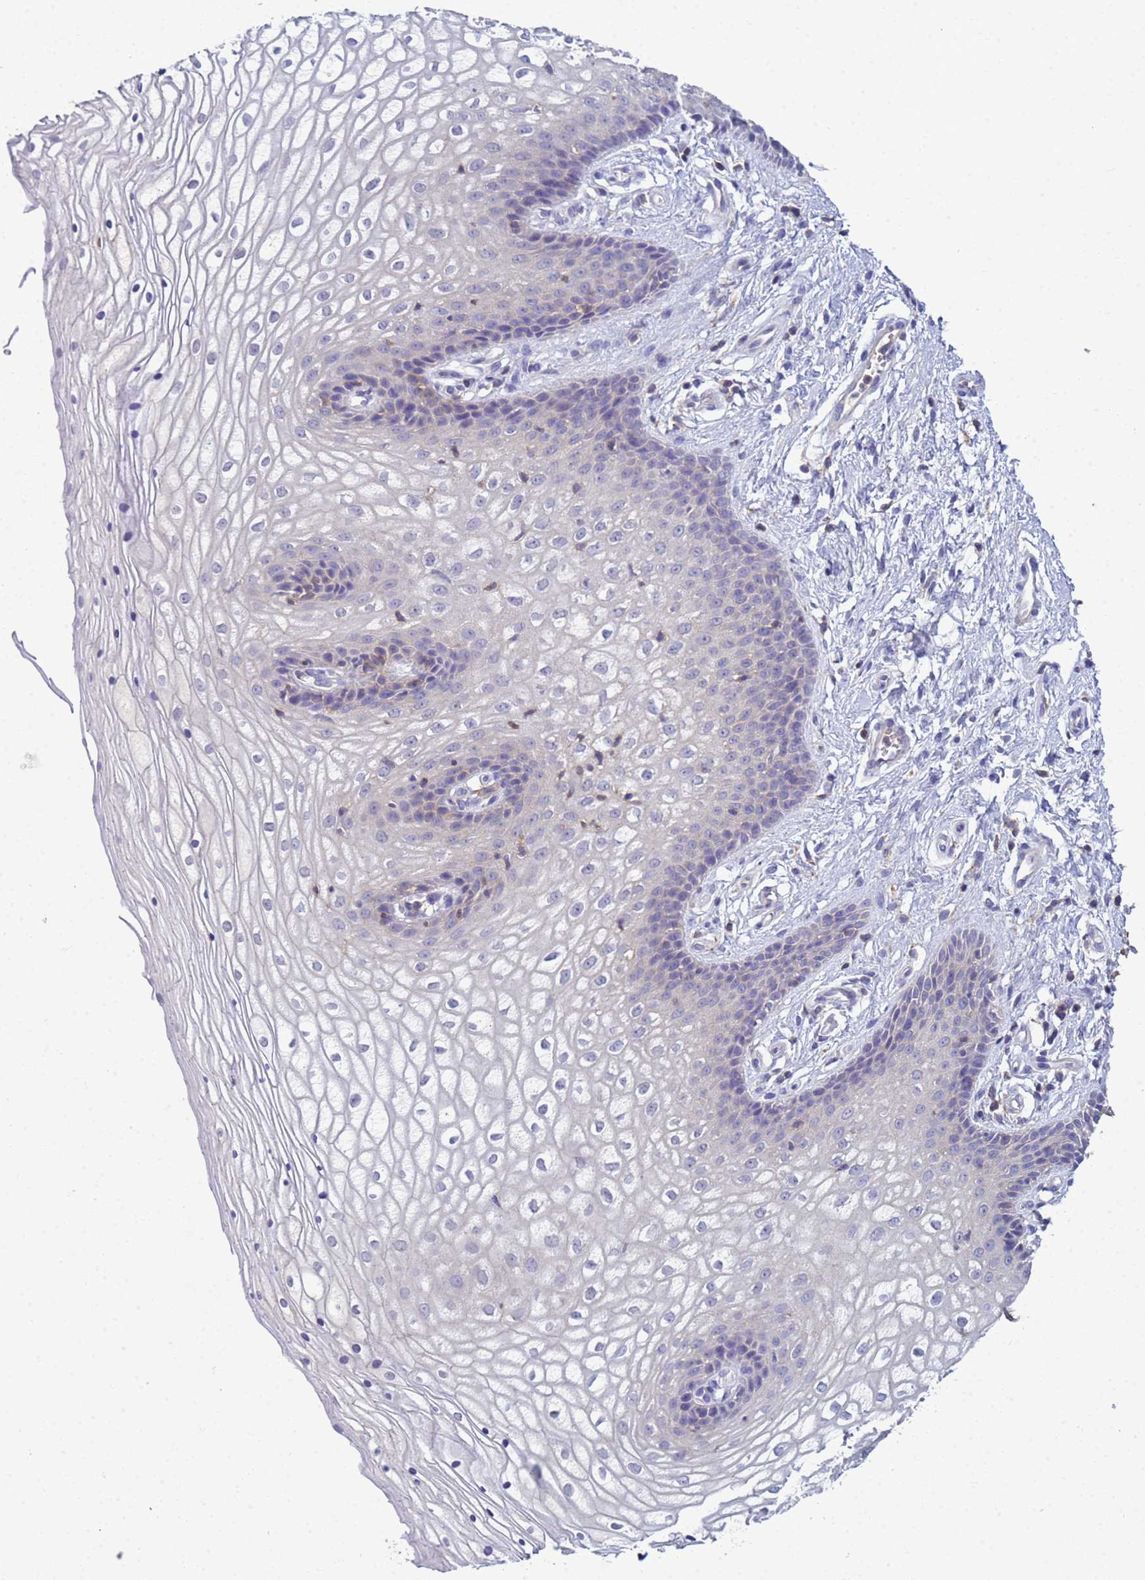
{"staining": {"intensity": "negative", "quantity": "none", "location": "none"}, "tissue": "vagina", "cell_type": "Squamous epithelial cells", "image_type": "normal", "snomed": [{"axis": "morphology", "description": "Normal tissue, NOS"}, {"axis": "topography", "description": "Vagina"}], "caption": "This is a micrograph of immunohistochemistry staining of benign vagina, which shows no expression in squamous epithelial cells.", "gene": "KLHL13", "patient": {"sex": "female", "age": 34}}